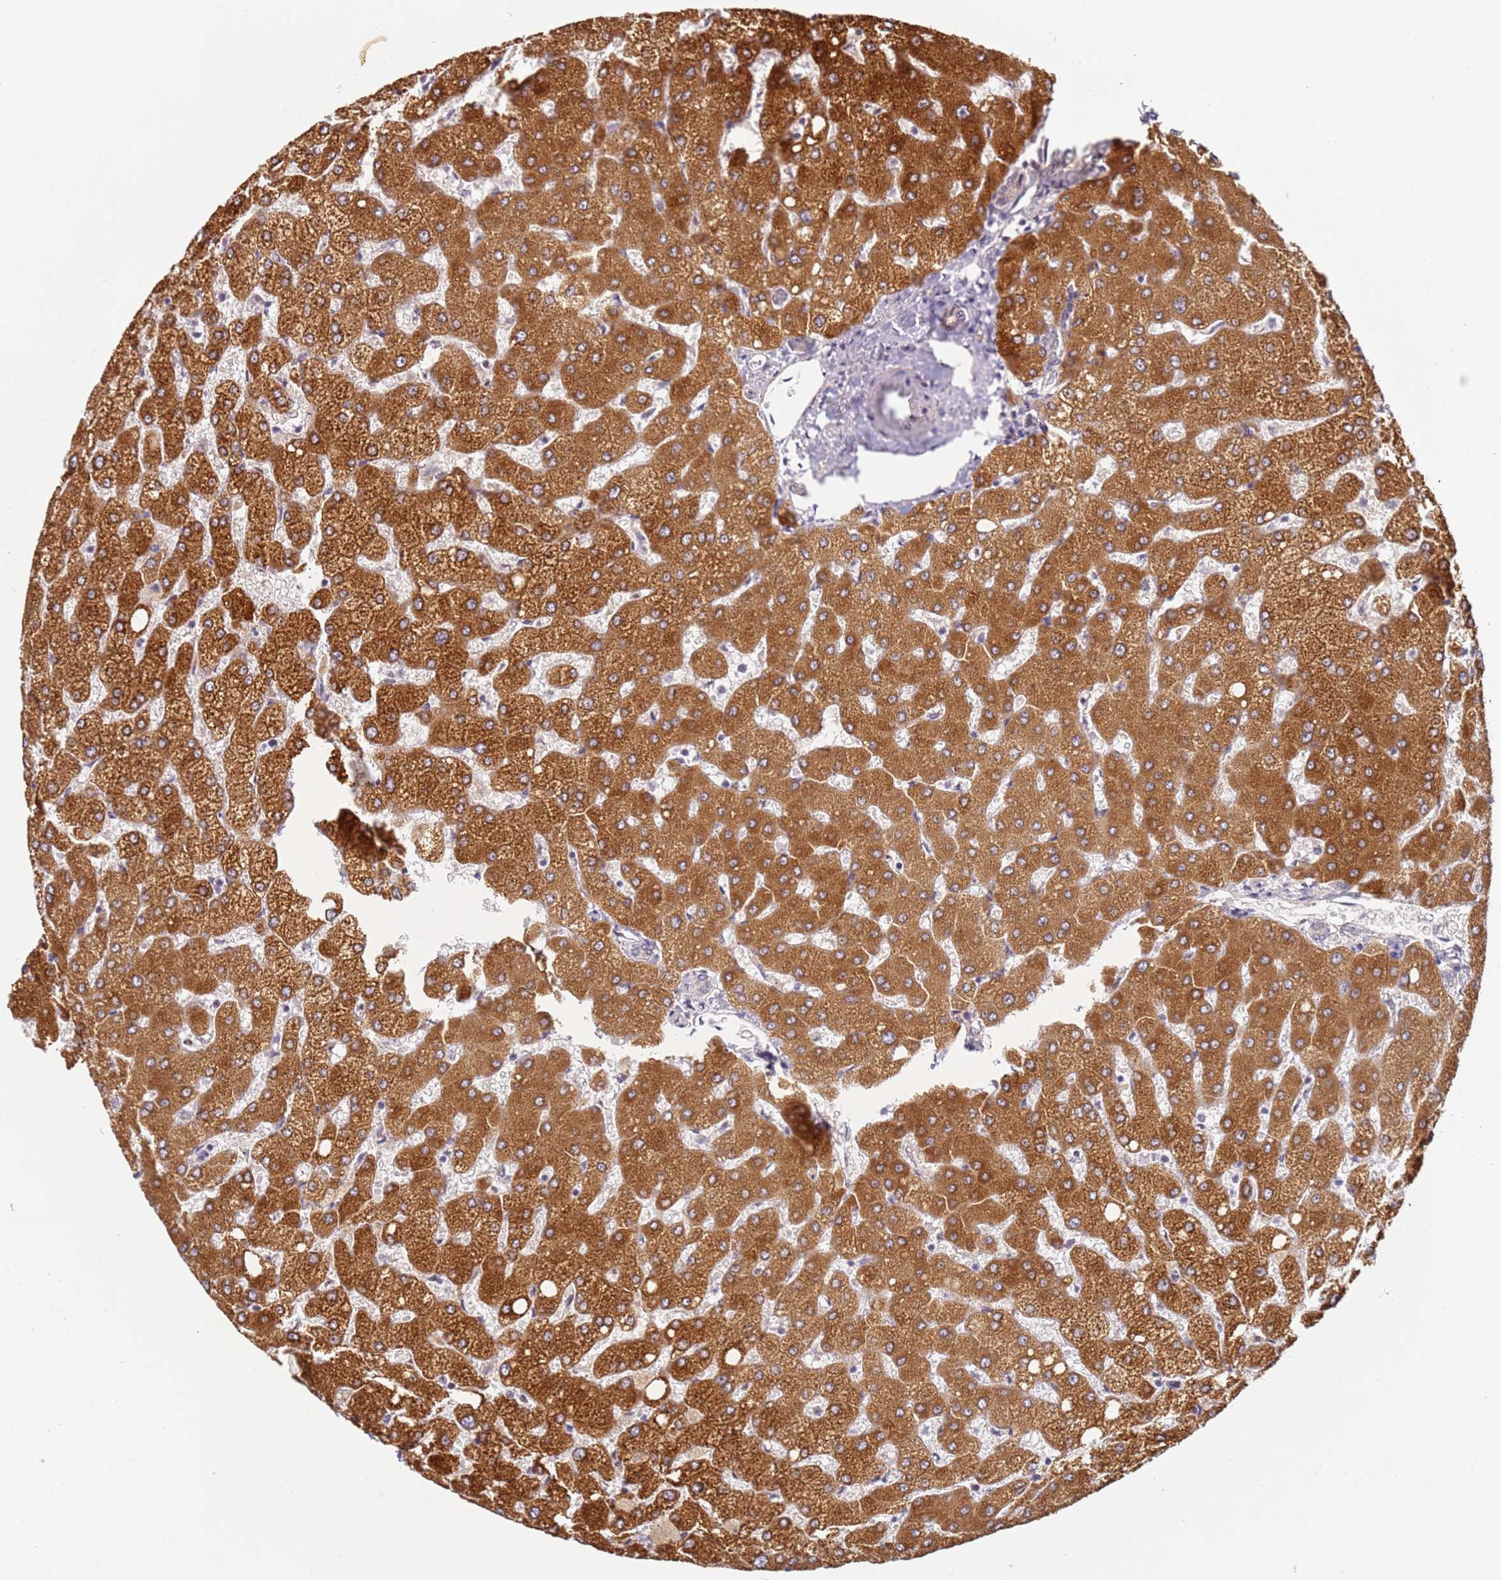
{"staining": {"intensity": "negative", "quantity": "none", "location": "none"}, "tissue": "liver", "cell_type": "Cholangiocytes", "image_type": "normal", "snomed": [{"axis": "morphology", "description": "Normal tissue, NOS"}, {"axis": "topography", "description": "Liver"}], "caption": "Immunohistochemistry histopathology image of benign liver: human liver stained with DAB (3,3'-diaminobenzidine) demonstrates no significant protein staining in cholangiocytes. (Brightfield microscopy of DAB (3,3'-diaminobenzidine) immunohistochemistry at high magnification).", "gene": "WDR93", "patient": {"sex": "female", "age": 54}}